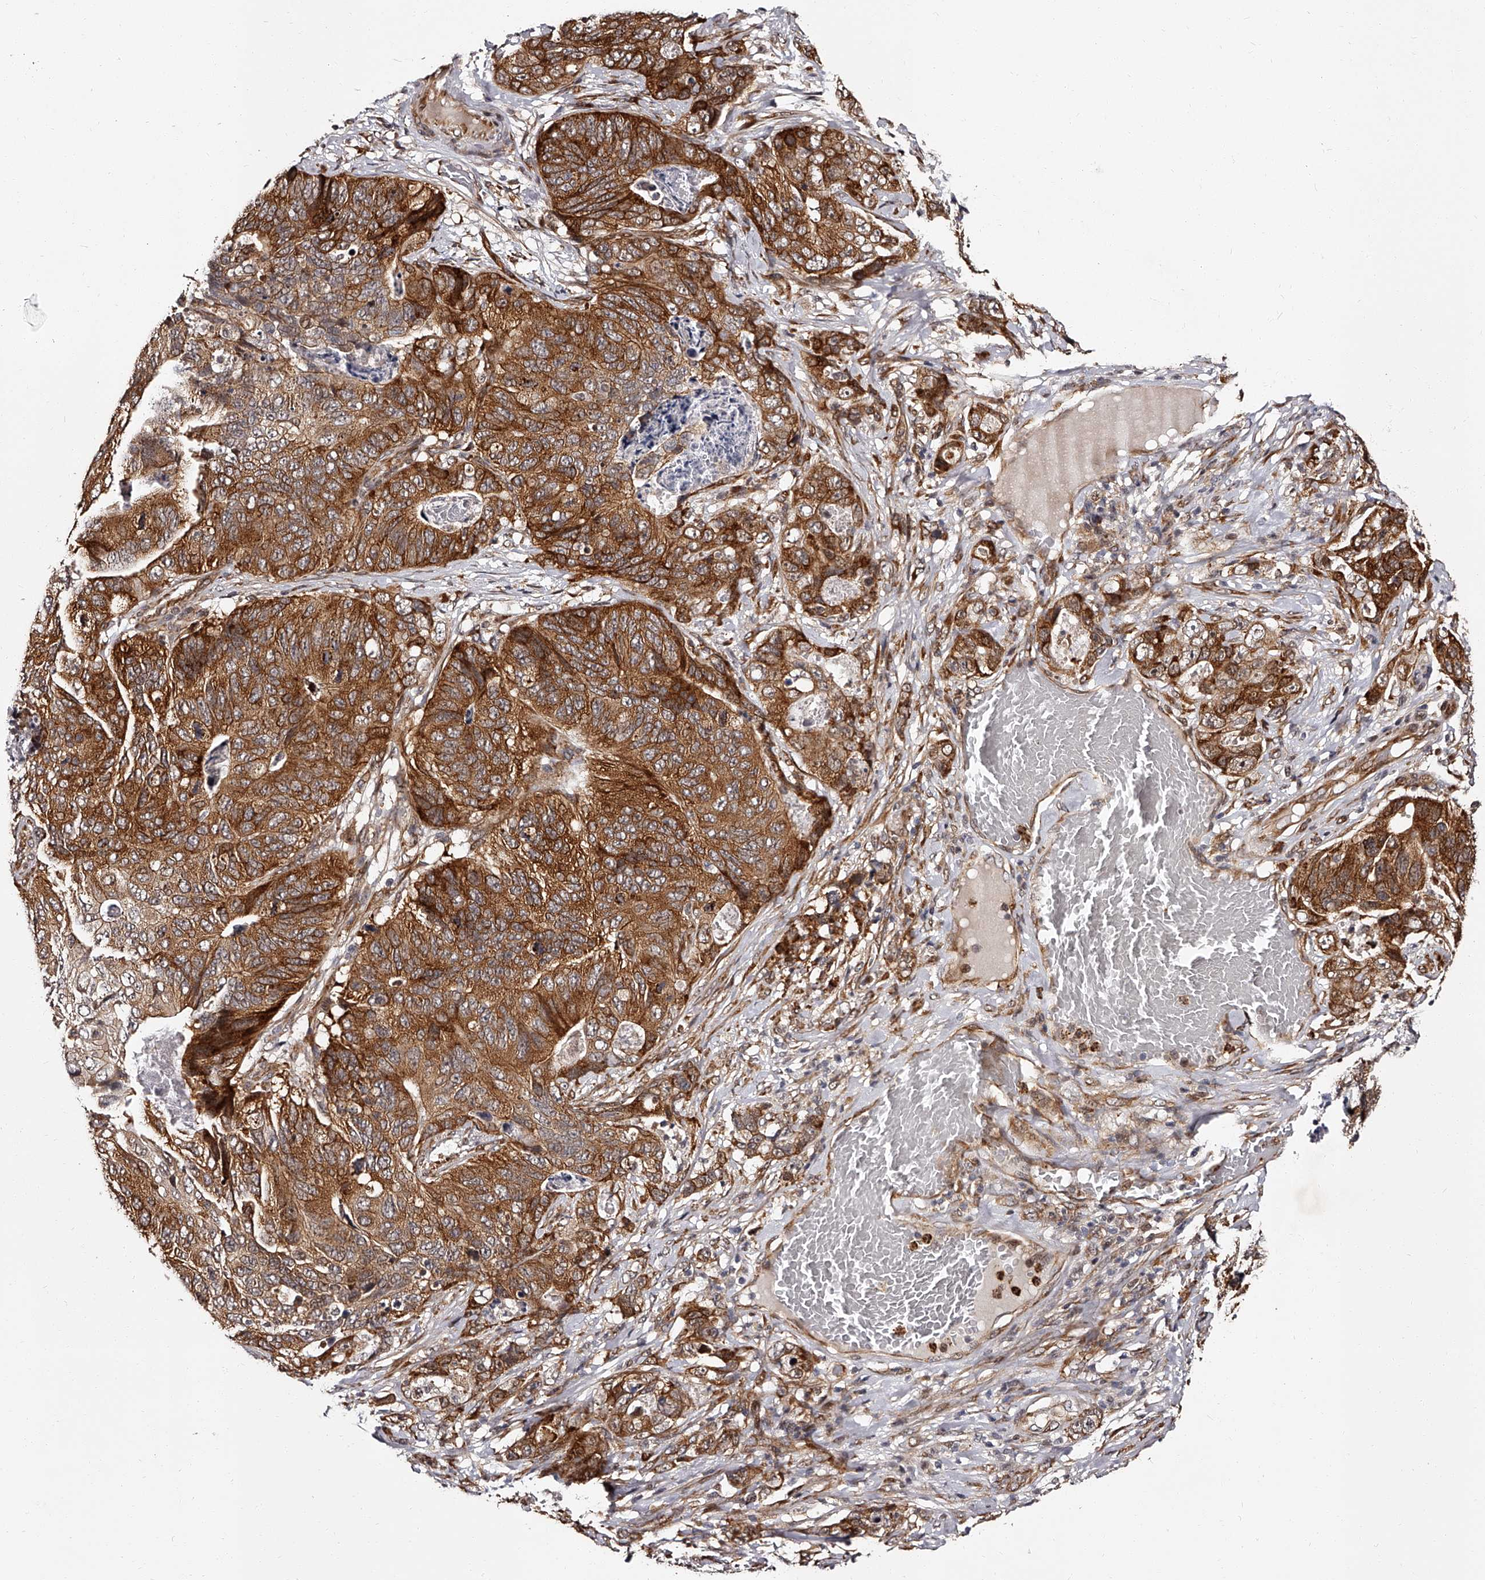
{"staining": {"intensity": "strong", "quantity": ">75%", "location": "cytoplasmic/membranous"}, "tissue": "stomach cancer", "cell_type": "Tumor cells", "image_type": "cancer", "snomed": [{"axis": "morphology", "description": "Normal tissue, NOS"}, {"axis": "morphology", "description": "Adenocarcinoma, NOS"}, {"axis": "topography", "description": "Stomach"}], "caption": "IHC (DAB (3,3'-diaminobenzidine)) staining of stomach adenocarcinoma exhibits strong cytoplasmic/membranous protein positivity in about >75% of tumor cells. Immunohistochemistry (ihc) stains the protein of interest in brown and the nuclei are stained blue.", "gene": "RSC1A1", "patient": {"sex": "female", "age": 89}}